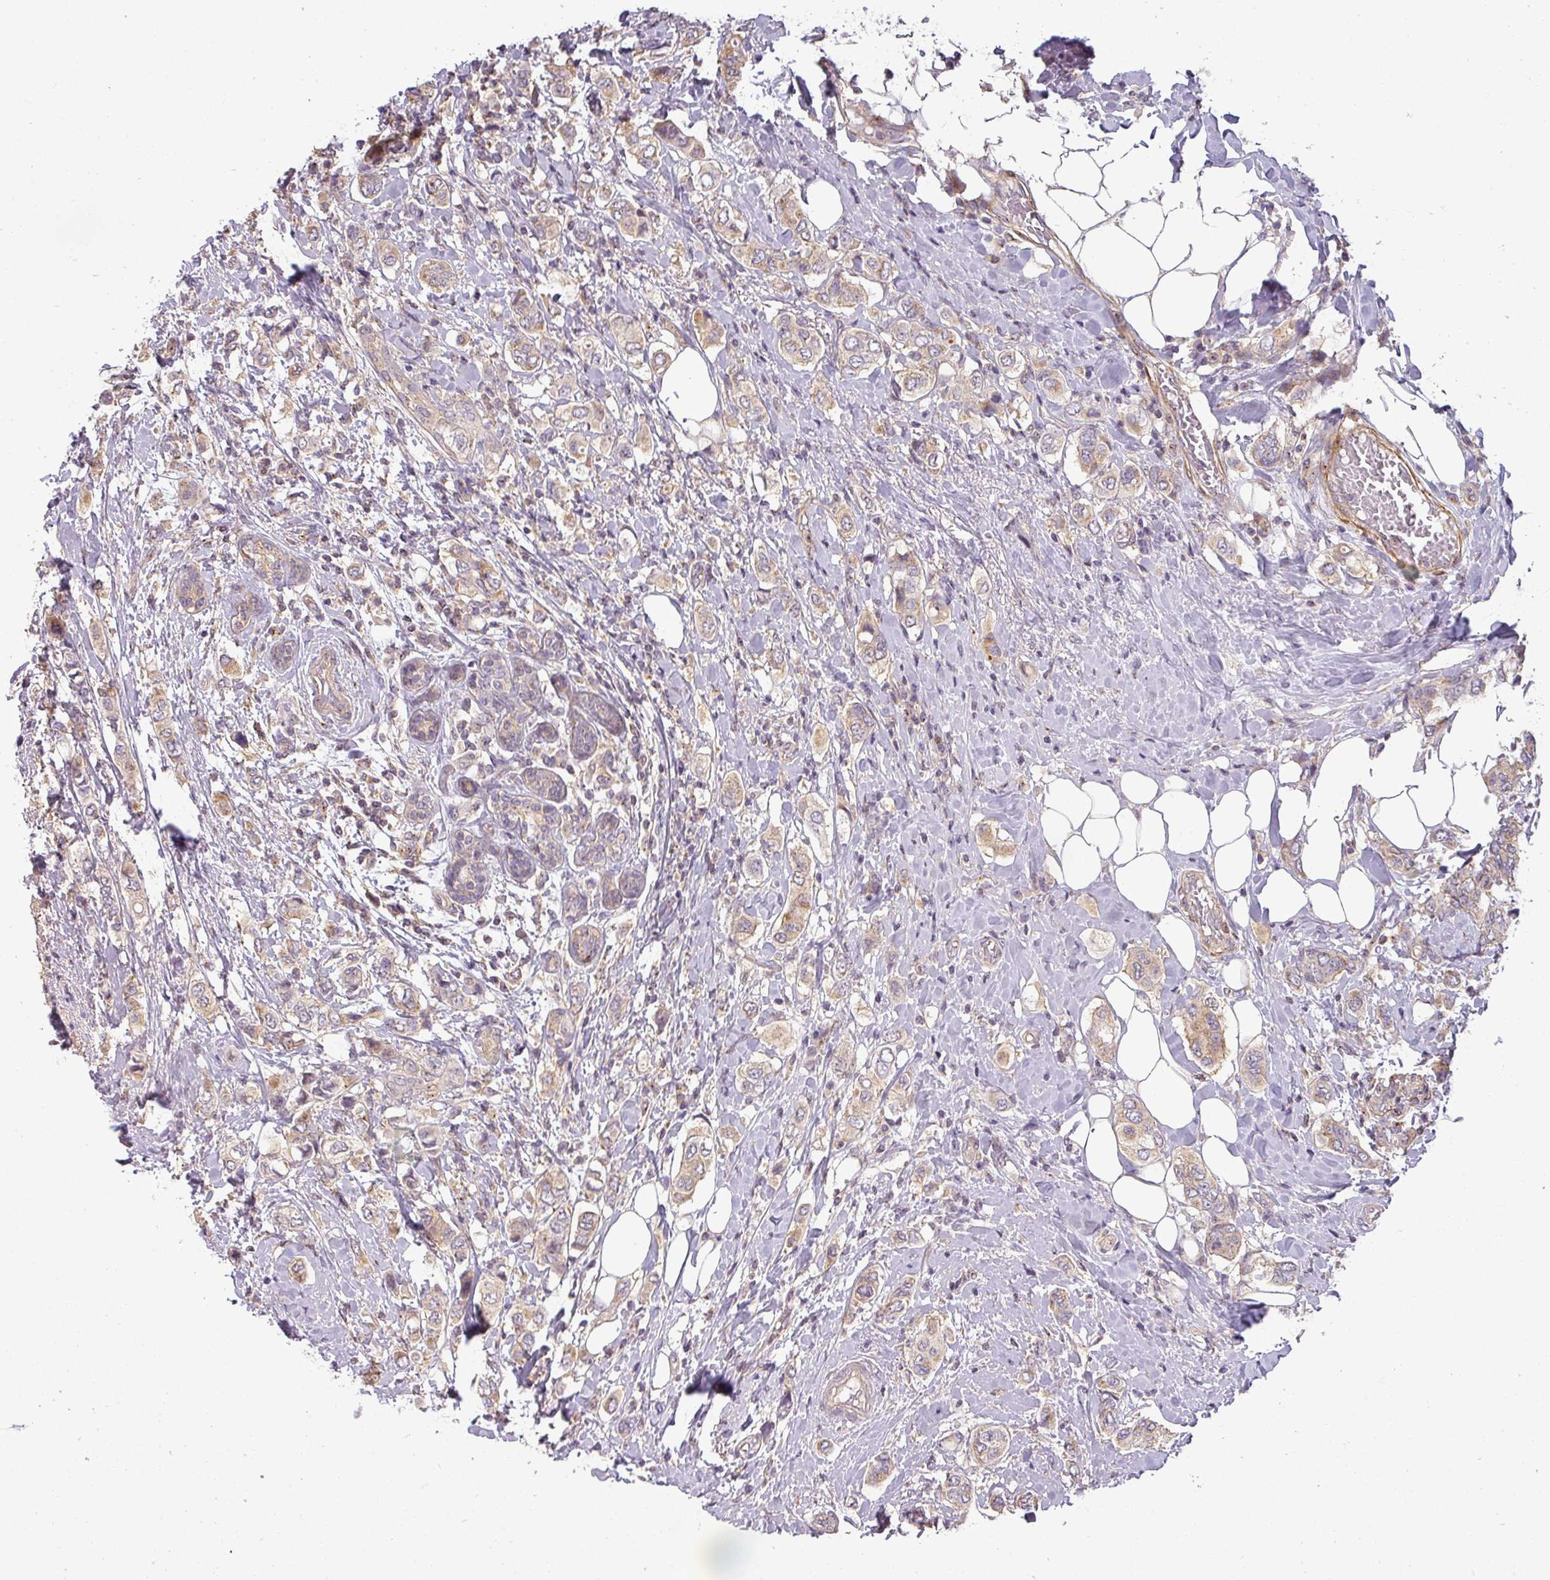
{"staining": {"intensity": "weak", "quantity": "25%-75%", "location": "cytoplasmic/membranous"}, "tissue": "breast cancer", "cell_type": "Tumor cells", "image_type": "cancer", "snomed": [{"axis": "morphology", "description": "Lobular carcinoma"}, {"axis": "topography", "description": "Breast"}], "caption": "Weak cytoplasmic/membranous protein expression is identified in about 25%-75% of tumor cells in breast lobular carcinoma. (DAB (3,3'-diaminobenzidine) IHC with brightfield microscopy, high magnification).", "gene": "NIN", "patient": {"sex": "female", "age": 51}}